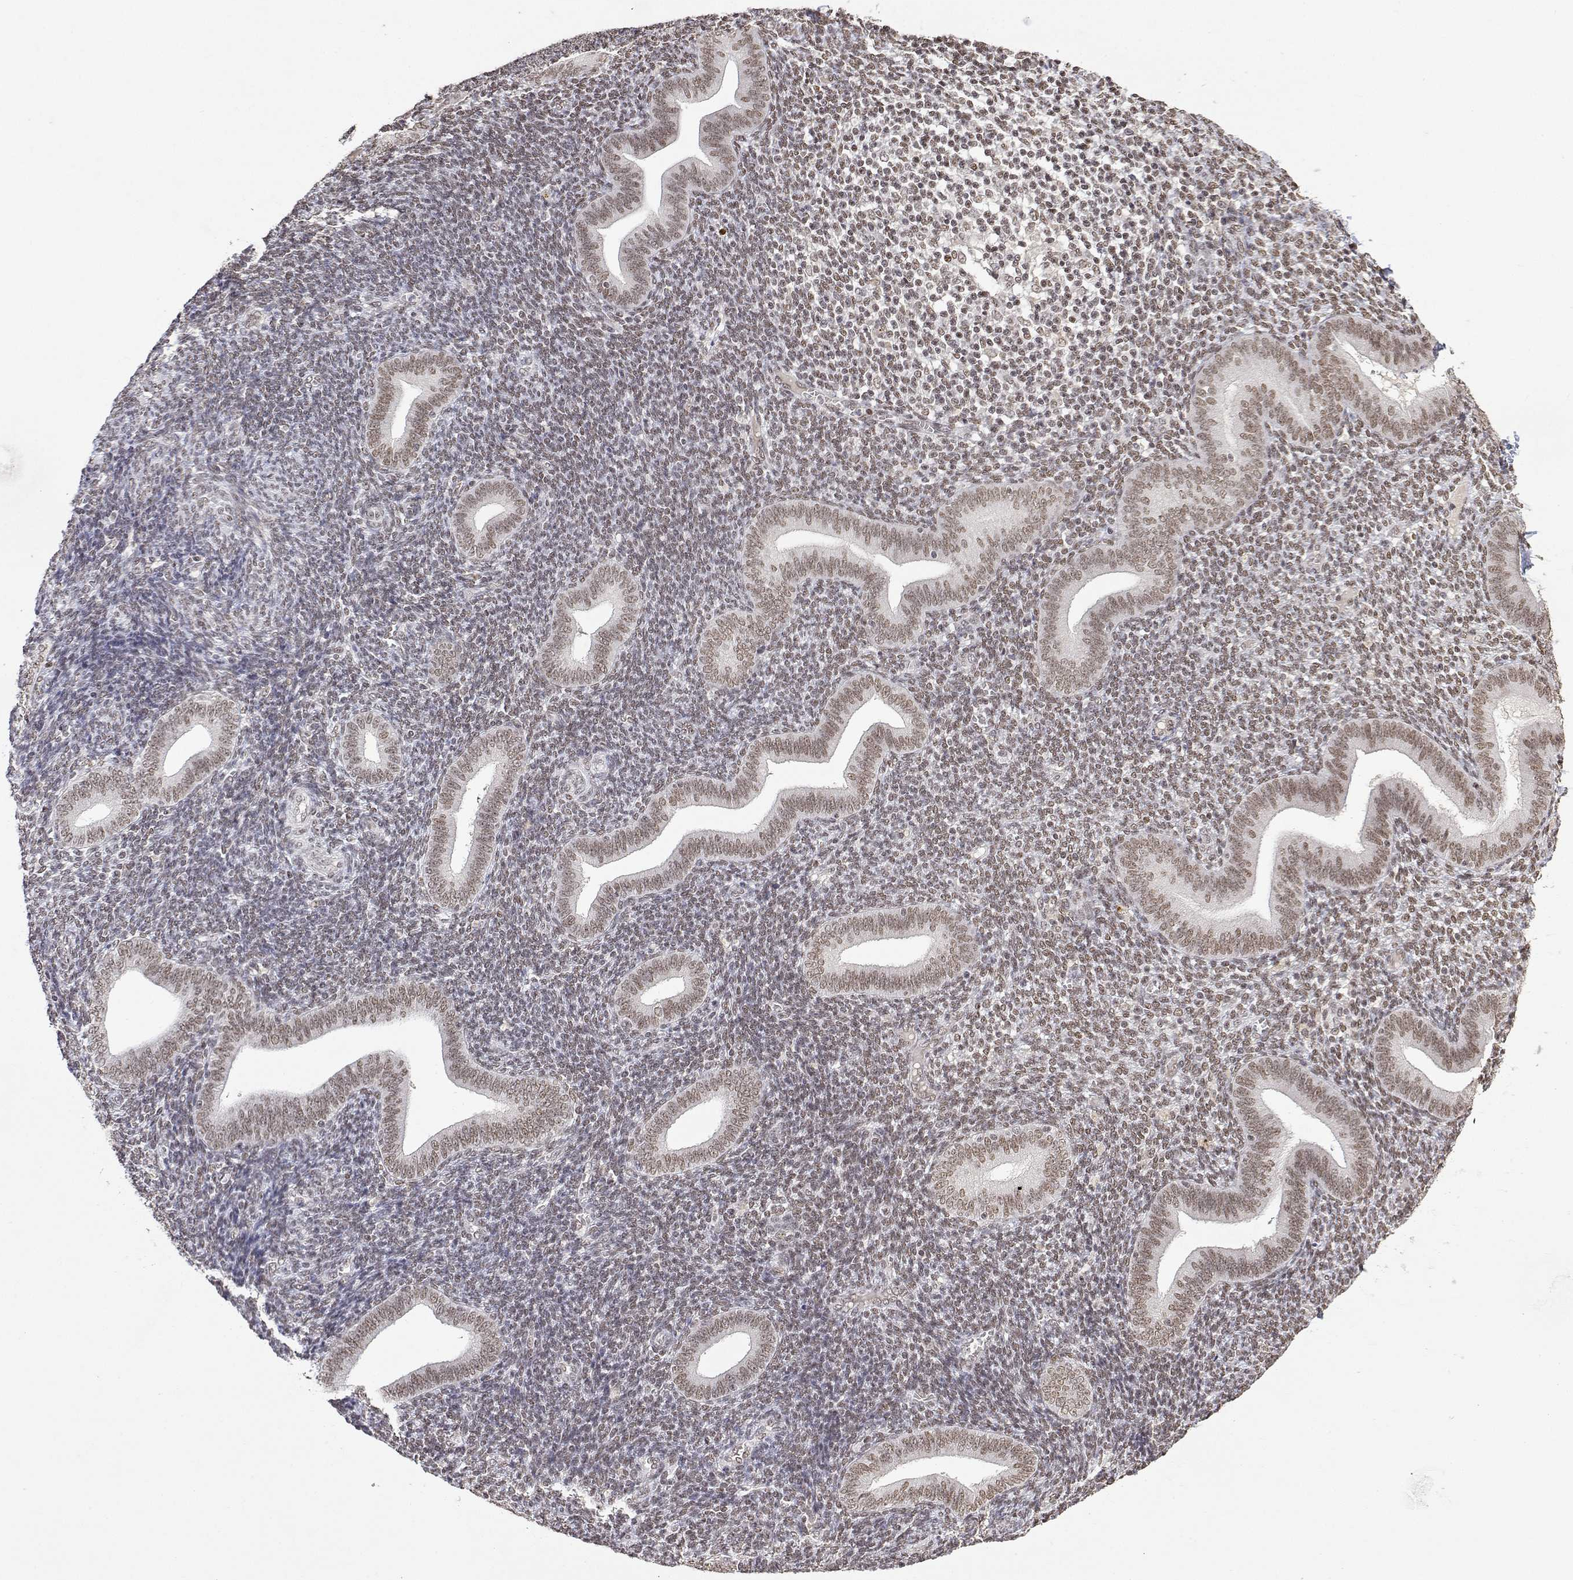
{"staining": {"intensity": "weak", "quantity": "25%-75%", "location": "nuclear"}, "tissue": "endometrium", "cell_type": "Cells in endometrial stroma", "image_type": "normal", "snomed": [{"axis": "morphology", "description": "Normal tissue, NOS"}, {"axis": "topography", "description": "Endometrium"}], "caption": "Cells in endometrial stroma exhibit low levels of weak nuclear staining in about 25%-75% of cells in unremarkable human endometrium. The protein is shown in brown color, while the nuclei are stained blue.", "gene": "XPC", "patient": {"sex": "female", "age": 25}}